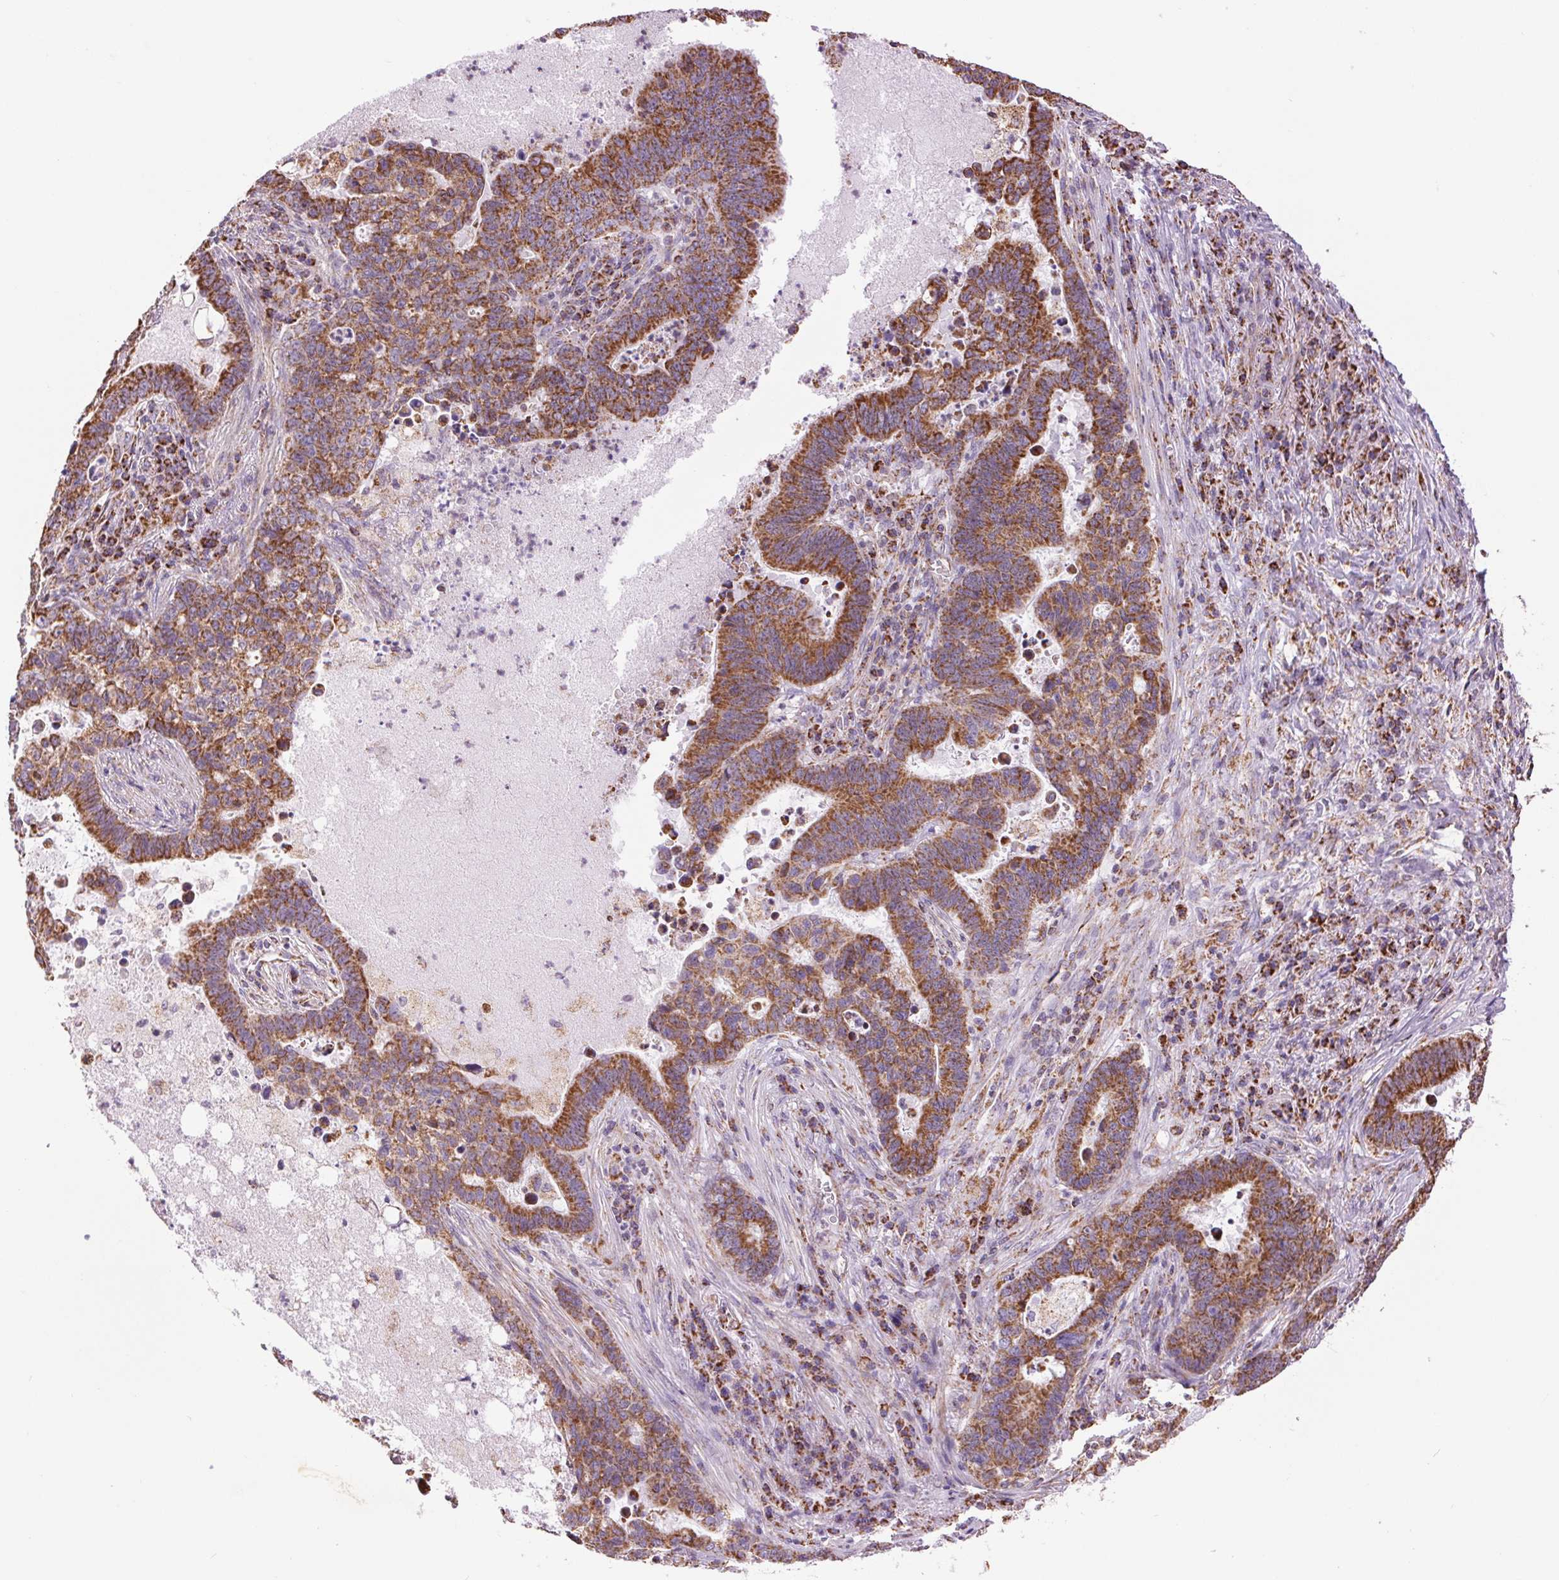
{"staining": {"intensity": "strong", "quantity": ">75%", "location": "cytoplasmic/membranous"}, "tissue": "lung cancer", "cell_type": "Tumor cells", "image_type": "cancer", "snomed": [{"axis": "morphology", "description": "Aneuploidy"}, {"axis": "morphology", "description": "Adenocarcinoma, NOS"}, {"axis": "morphology", "description": "Adenocarcinoma primary or metastatic"}, {"axis": "topography", "description": "Lung"}], "caption": "A micrograph showing strong cytoplasmic/membranous expression in approximately >75% of tumor cells in lung adenocarcinoma primary or metastatic, as visualized by brown immunohistochemical staining.", "gene": "ATP5PB", "patient": {"sex": "female", "age": 75}}